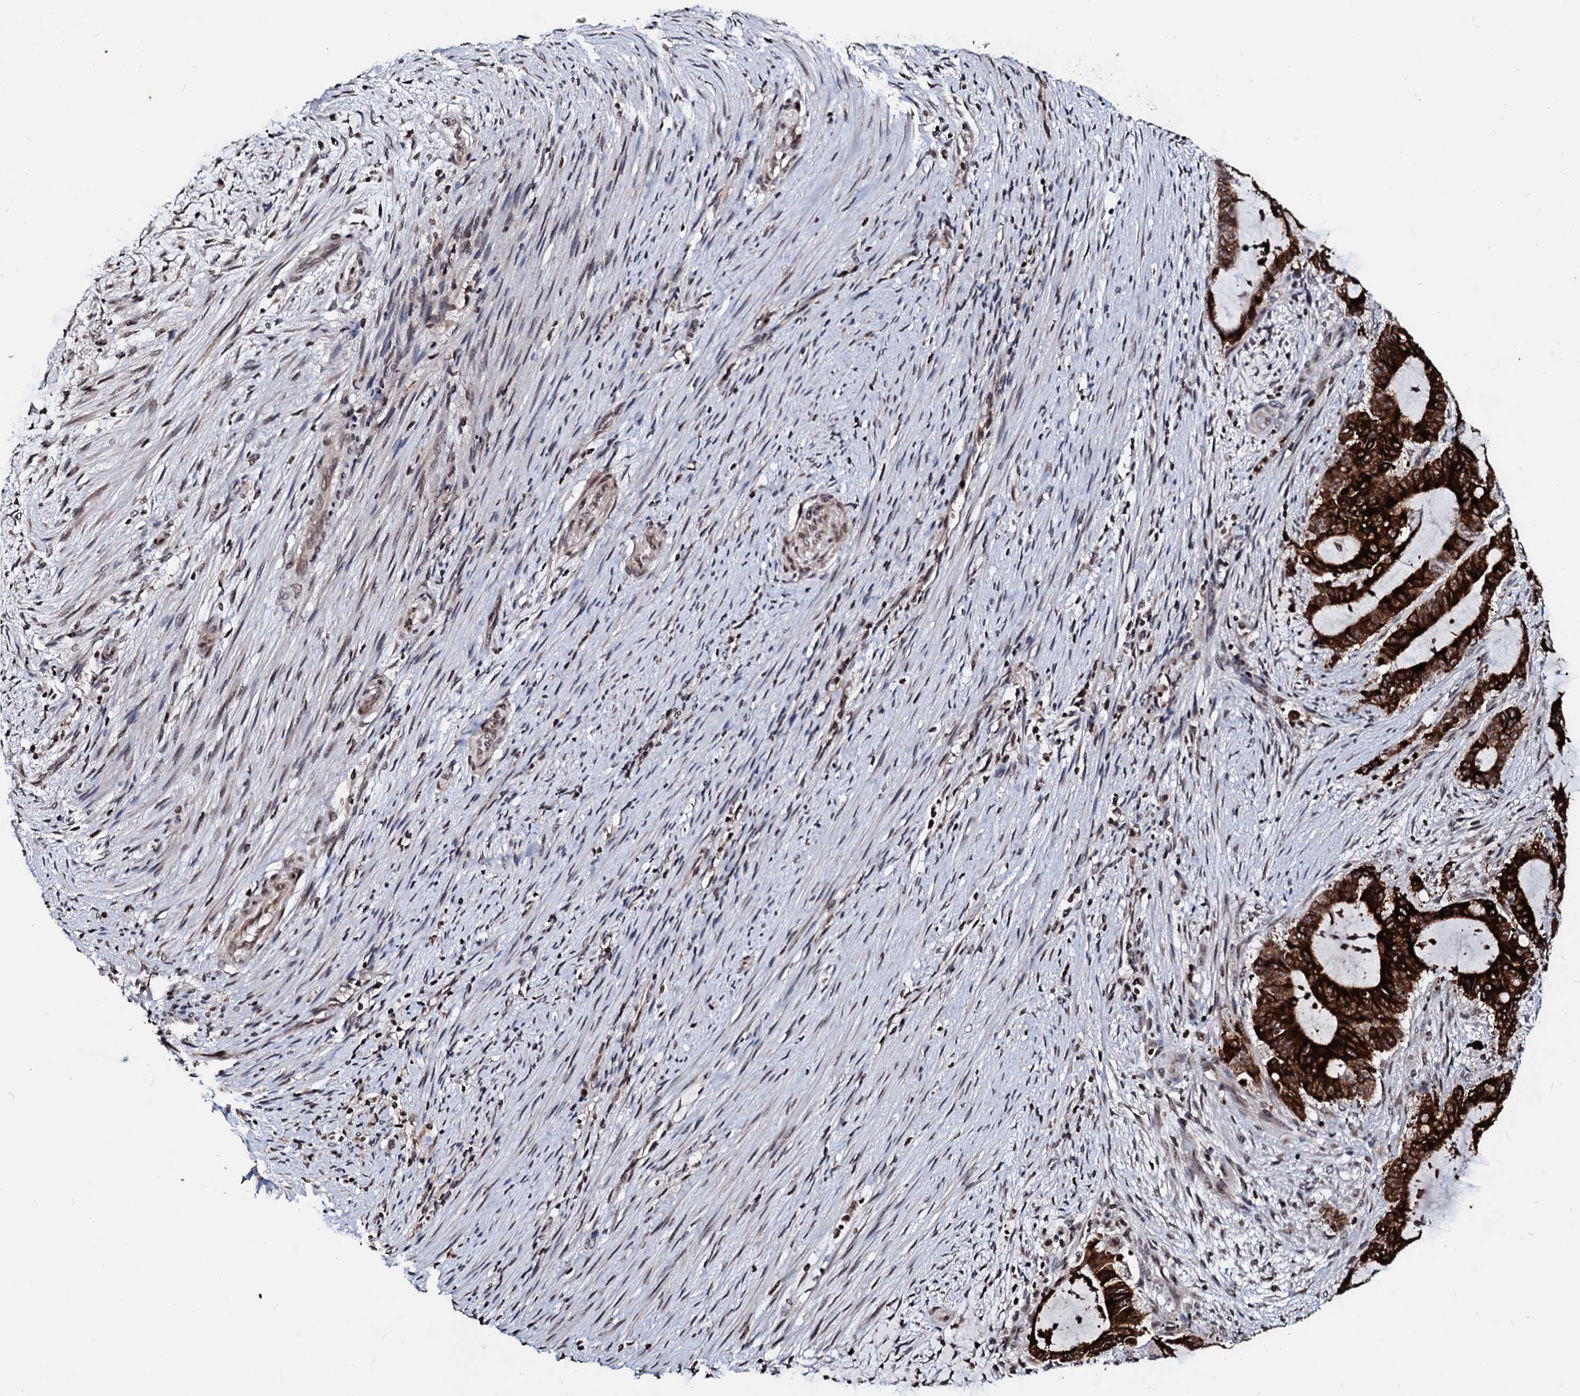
{"staining": {"intensity": "strong", "quantity": ">75%", "location": "cytoplasmic/membranous,nuclear"}, "tissue": "liver cancer", "cell_type": "Tumor cells", "image_type": "cancer", "snomed": [{"axis": "morphology", "description": "Normal tissue, NOS"}, {"axis": "morphology", "description": "Cholangiocarcinoma"}, {"axis": "topography", "description": "Liver"}, {"axis": "topography", "description": "Peripheral nerve tissue"}], "caption": "Immunohistochemistry of liver cancer (cholangiocarcinoma) reveals high levels of strong cytoplasmic/membranous and nuclear staining in approximately >75% of tumor cells. Nuclei are stained in blue.", "gene": "LSM11", "patient": {"sex": "female", "age": 73}}